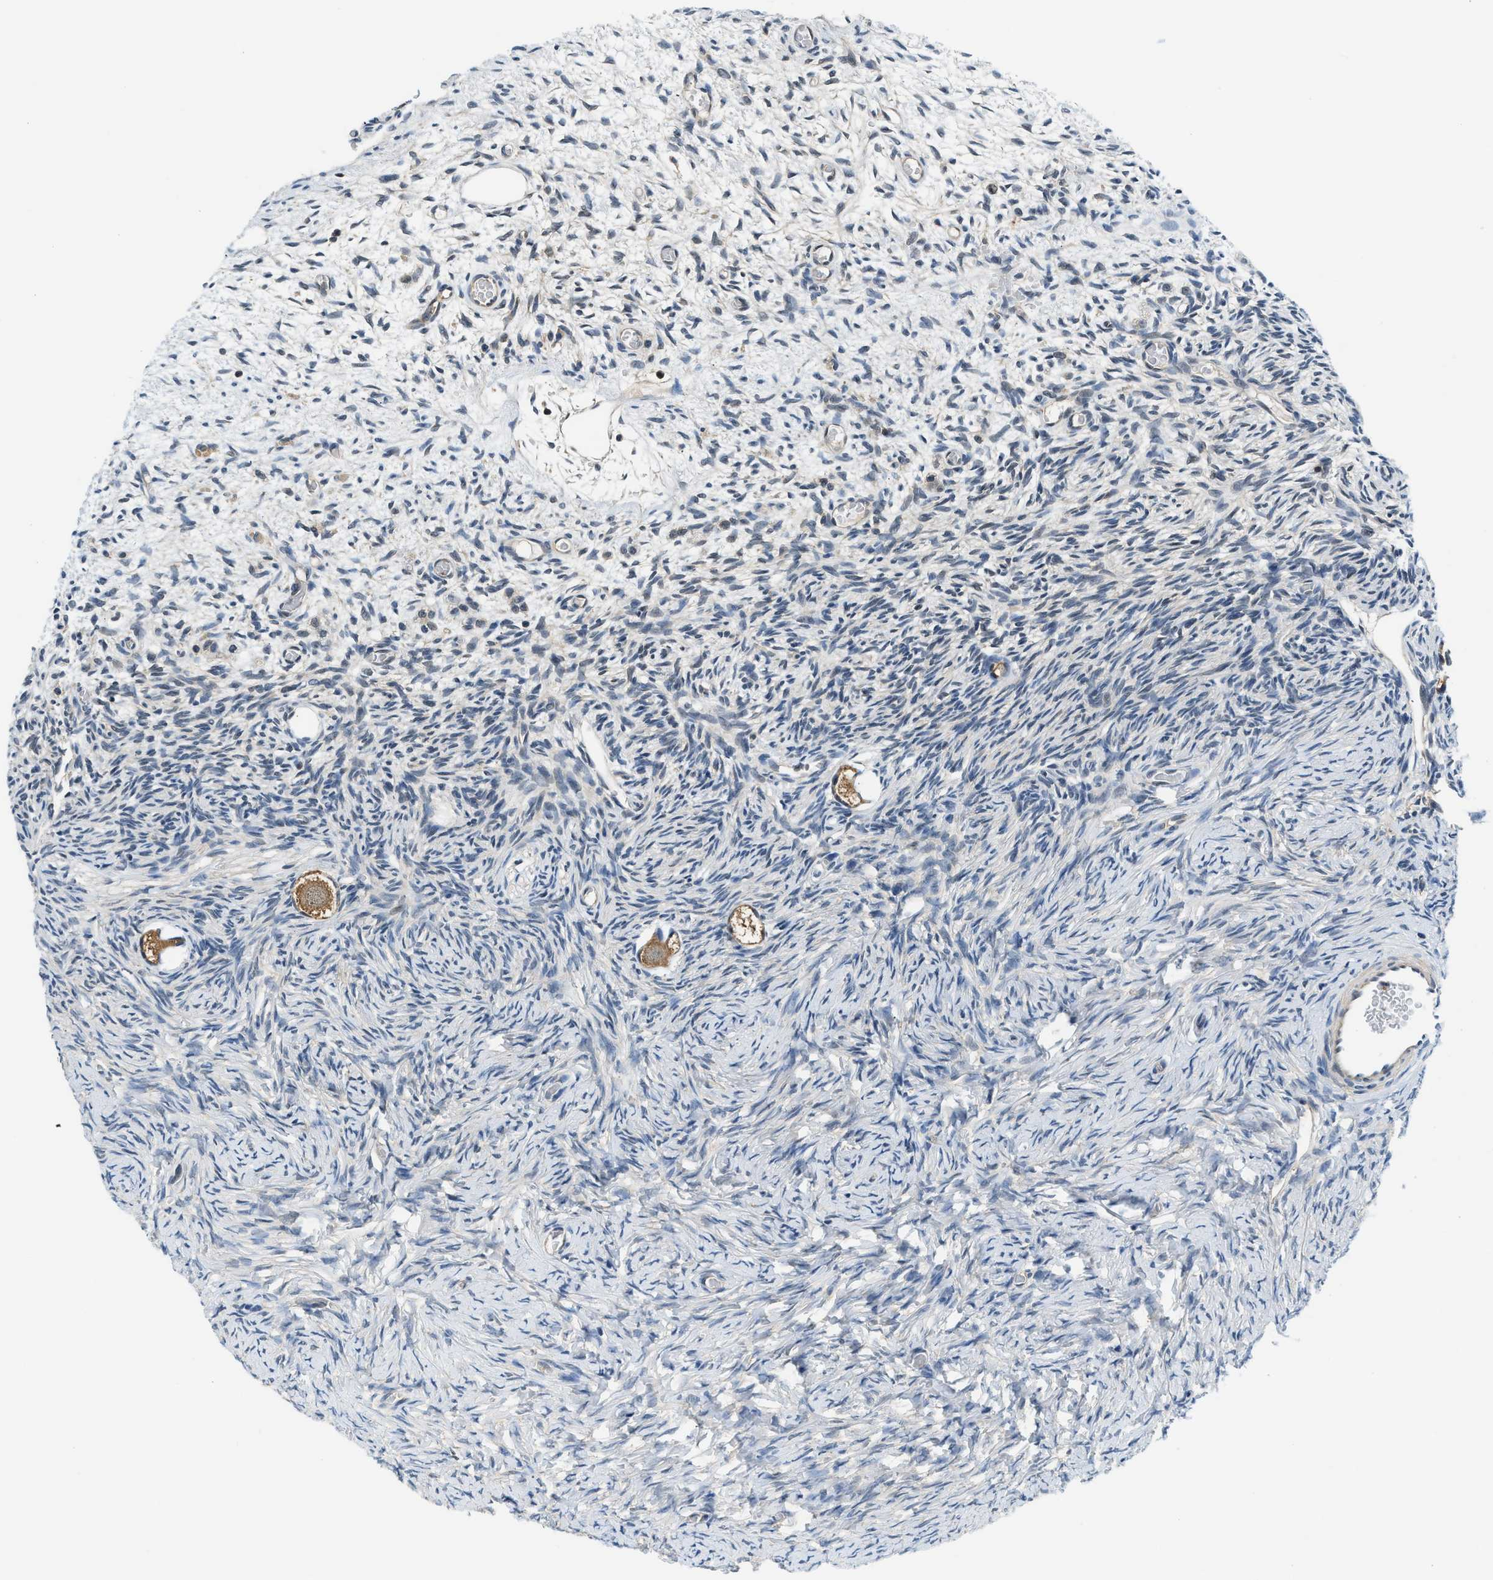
{"staining": {"intensity": "moderate", "quantity": "25%-75%", "location": "cytoplasmic/membranous"}, "tissue": "ovary", "cell_type": "Follicle cells", "image_type": "normal", "snomed": [{"axis": "morphology", "description": "Normal tissue, NOS"}, {"axis": "topography", "description": "Ovary"}], "caption": "High-magnification brightfield microscopy of unremarkable ovary stained with DAB (3,3'-diaminobenzidine) (brown) and counterstained with hematoxylin (blue). follicle cells exhibit moderate cytoplasmic/membranous staining is appreciated in approximately25%-75% of cells.", "gene": "CBLB", "patient": {"sex": "female", "age": 27}}